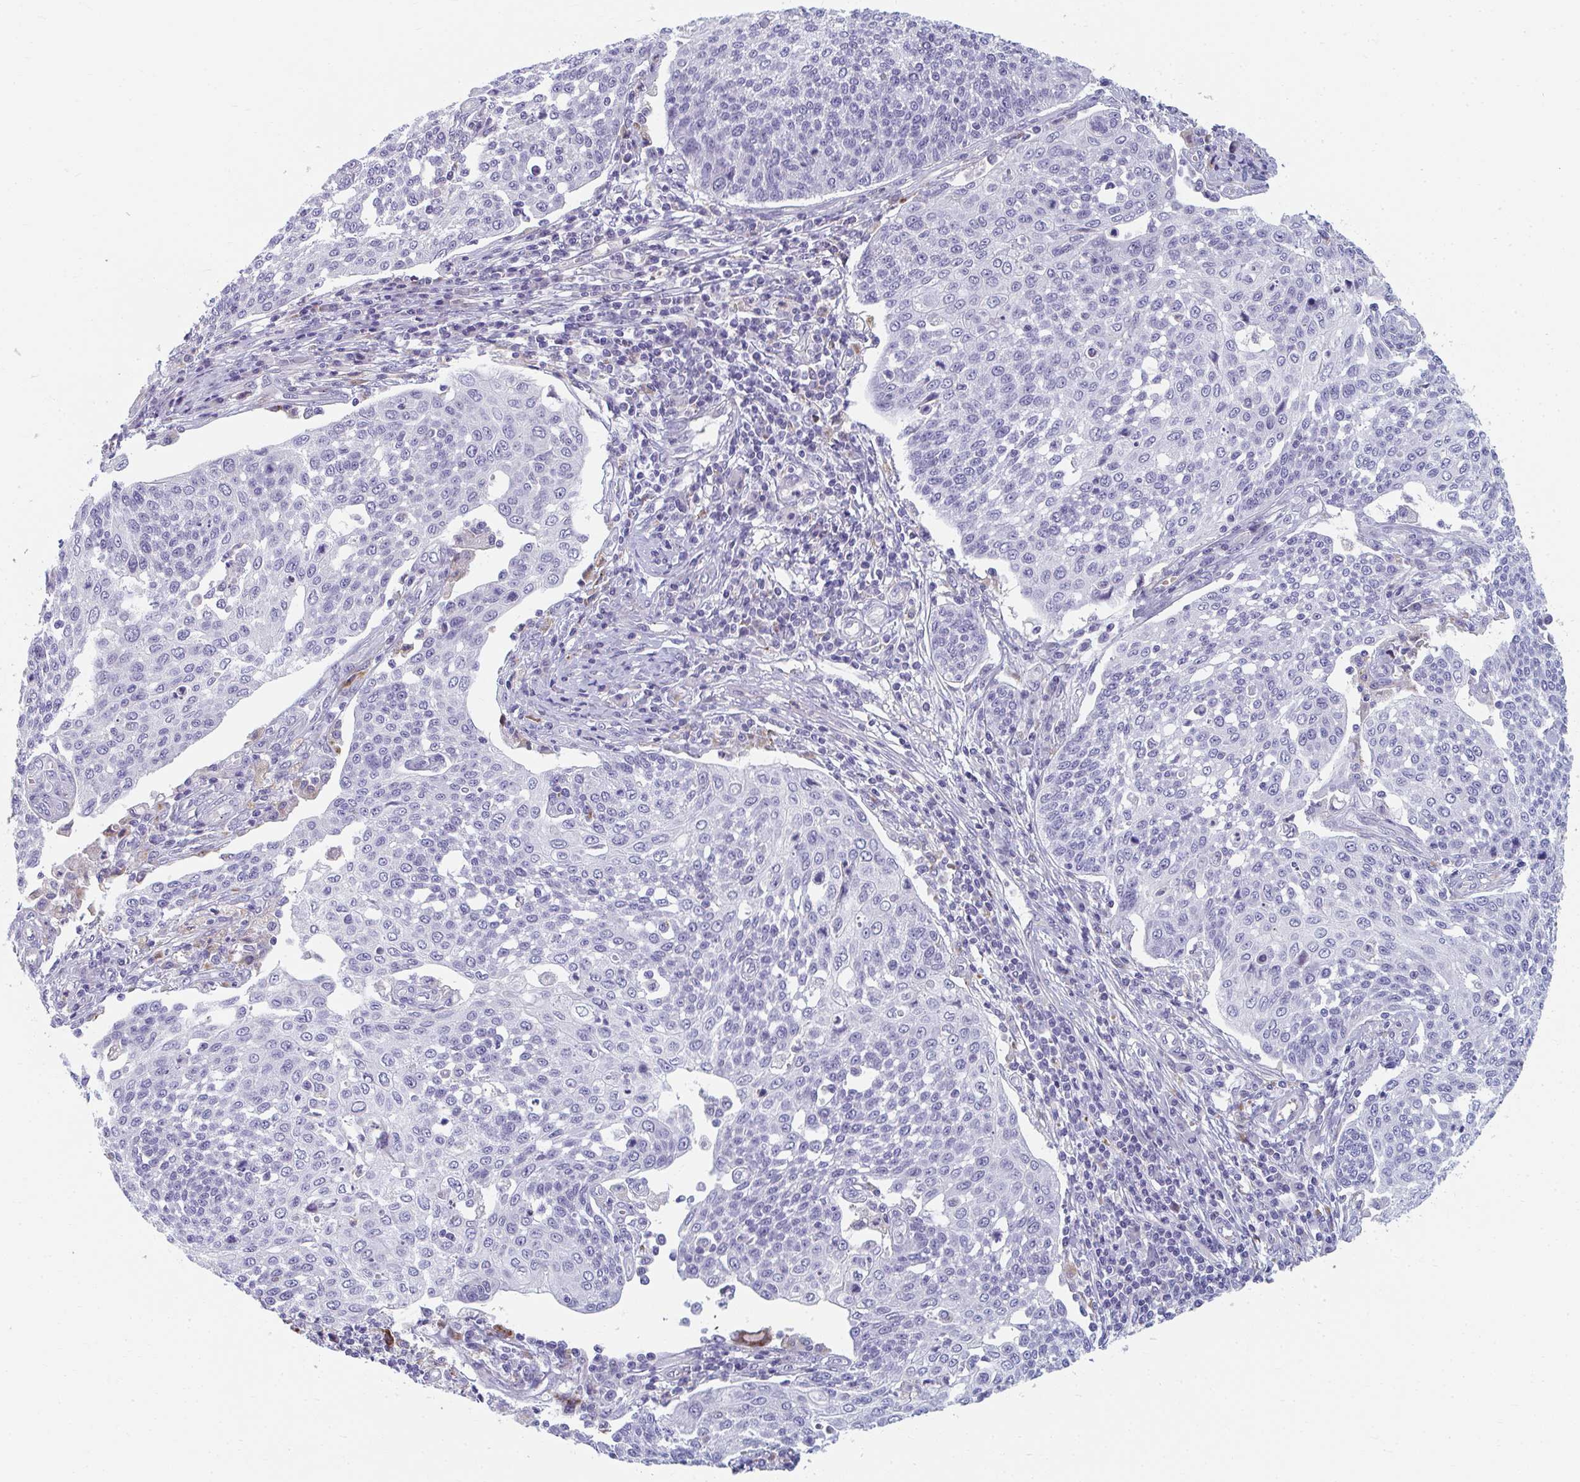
{"staining": {"intensity": "negative", "quantity": "none", "location": "none"}, "tissue": "cervical cancer", "cell_type": "Tumor cells", "image_type": "cancer", "snomed": [{"axis": "morphology", "description": "Squamous cell carcinoma, NOS"}, {"axis": "topography", "description": "Cervix"}], "caption": "This micrograph is of squamous cell carcinoma (cervical) stained with immunohistochemistry to label a protein in brown with the nuclei are counter-stained blue. There is no positivity in tumor cells.", "gene": "EIF1AD", "patient": {"sex": "female", "age": 34}}